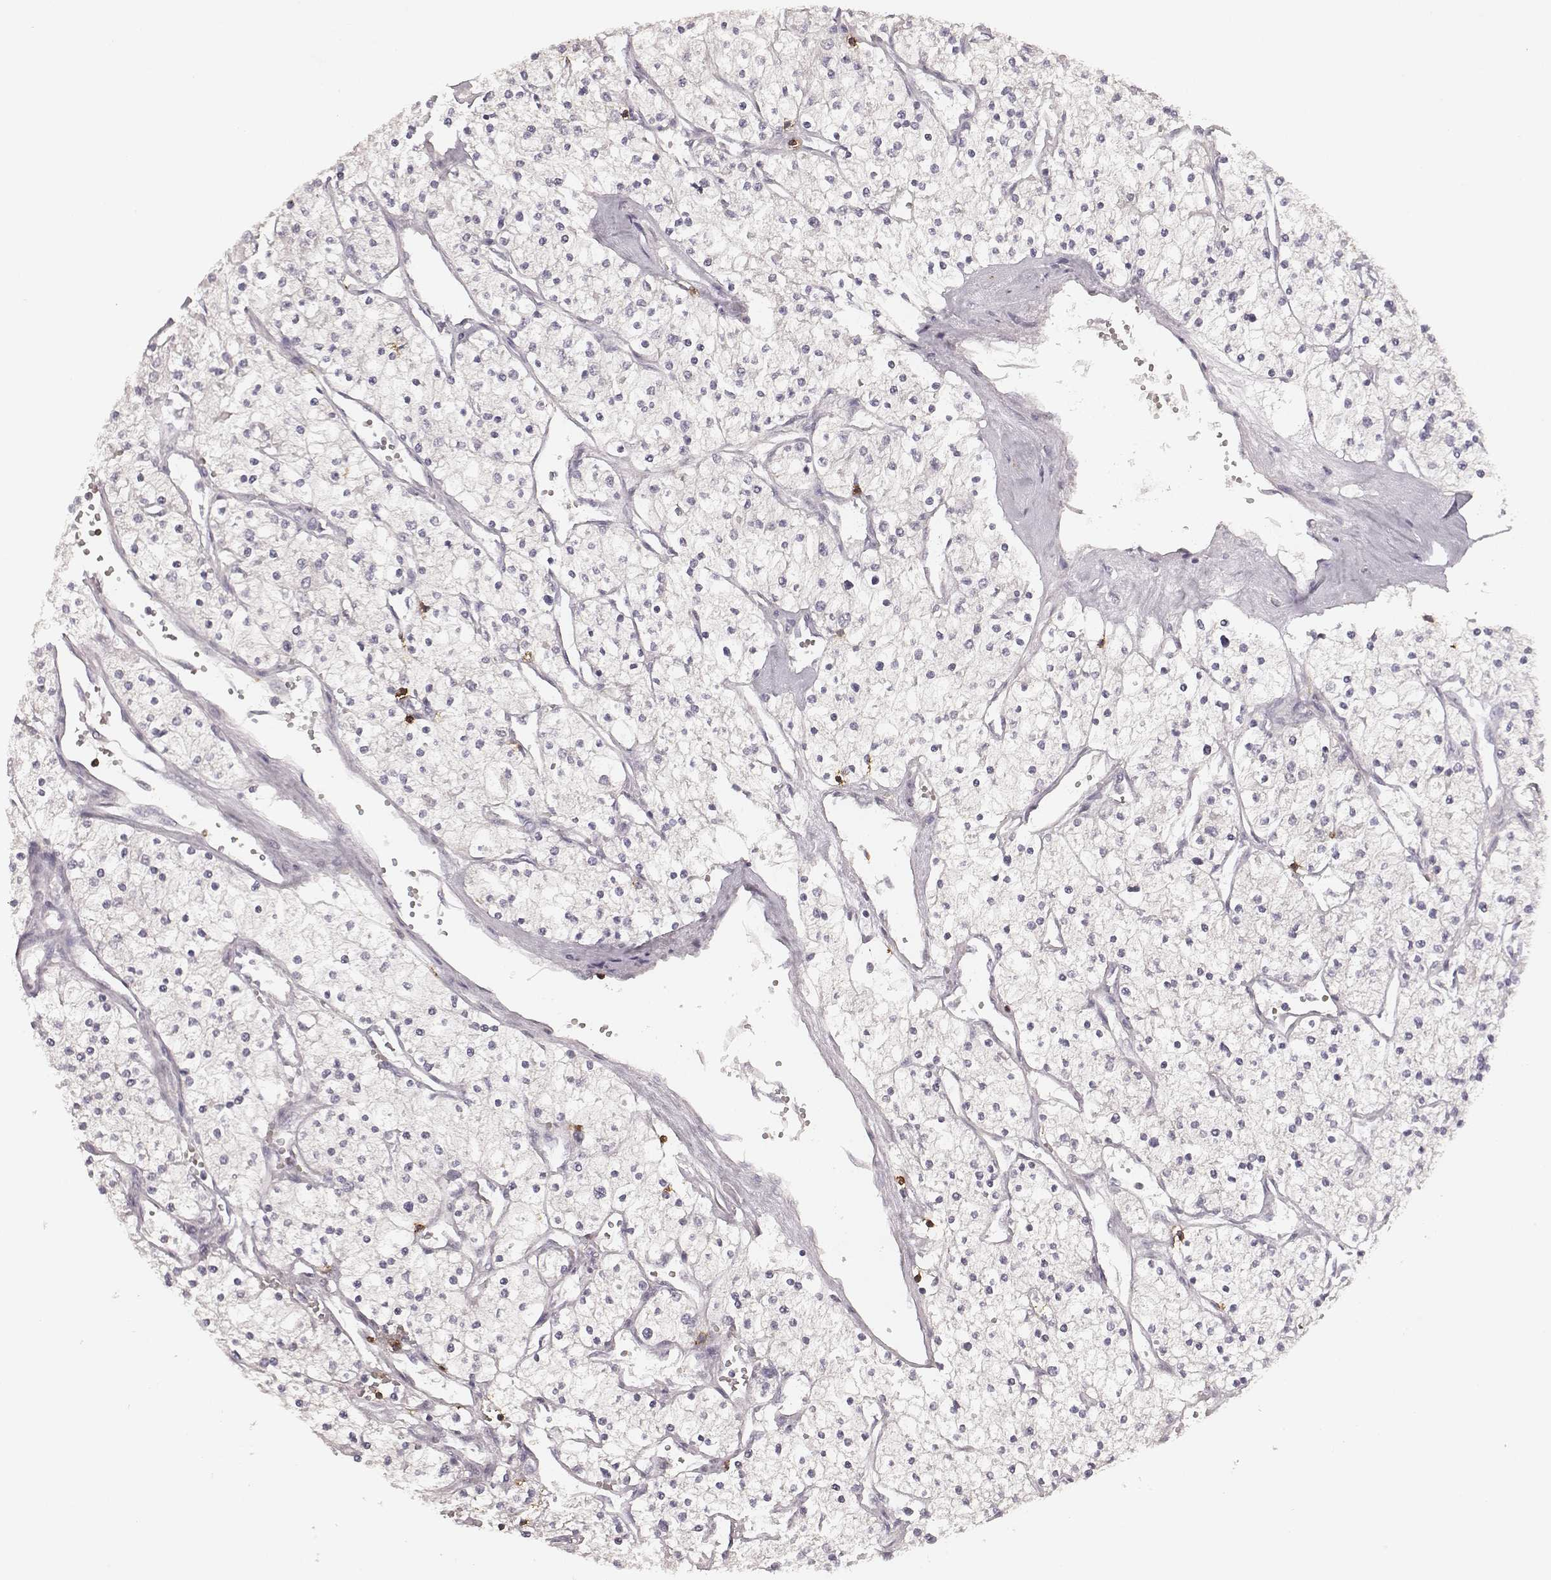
{"staining": {"intensity": "negative", "quantity": "none", "location": "none"}, "tissue": "renal cancer", "cell_type": "Tumor cells", "image_type": "cancer", "snomed": [{"axis": "morphology", "description": "Adenocarcinoma, NOS"}, {"axis": "topography", "description": "Kidney"}], "caption": "A micrograph of human renal cancer is negative for staining in tumor cells.", "gene": "CD8A", "patient": {"sex": "male", "age": 80}}